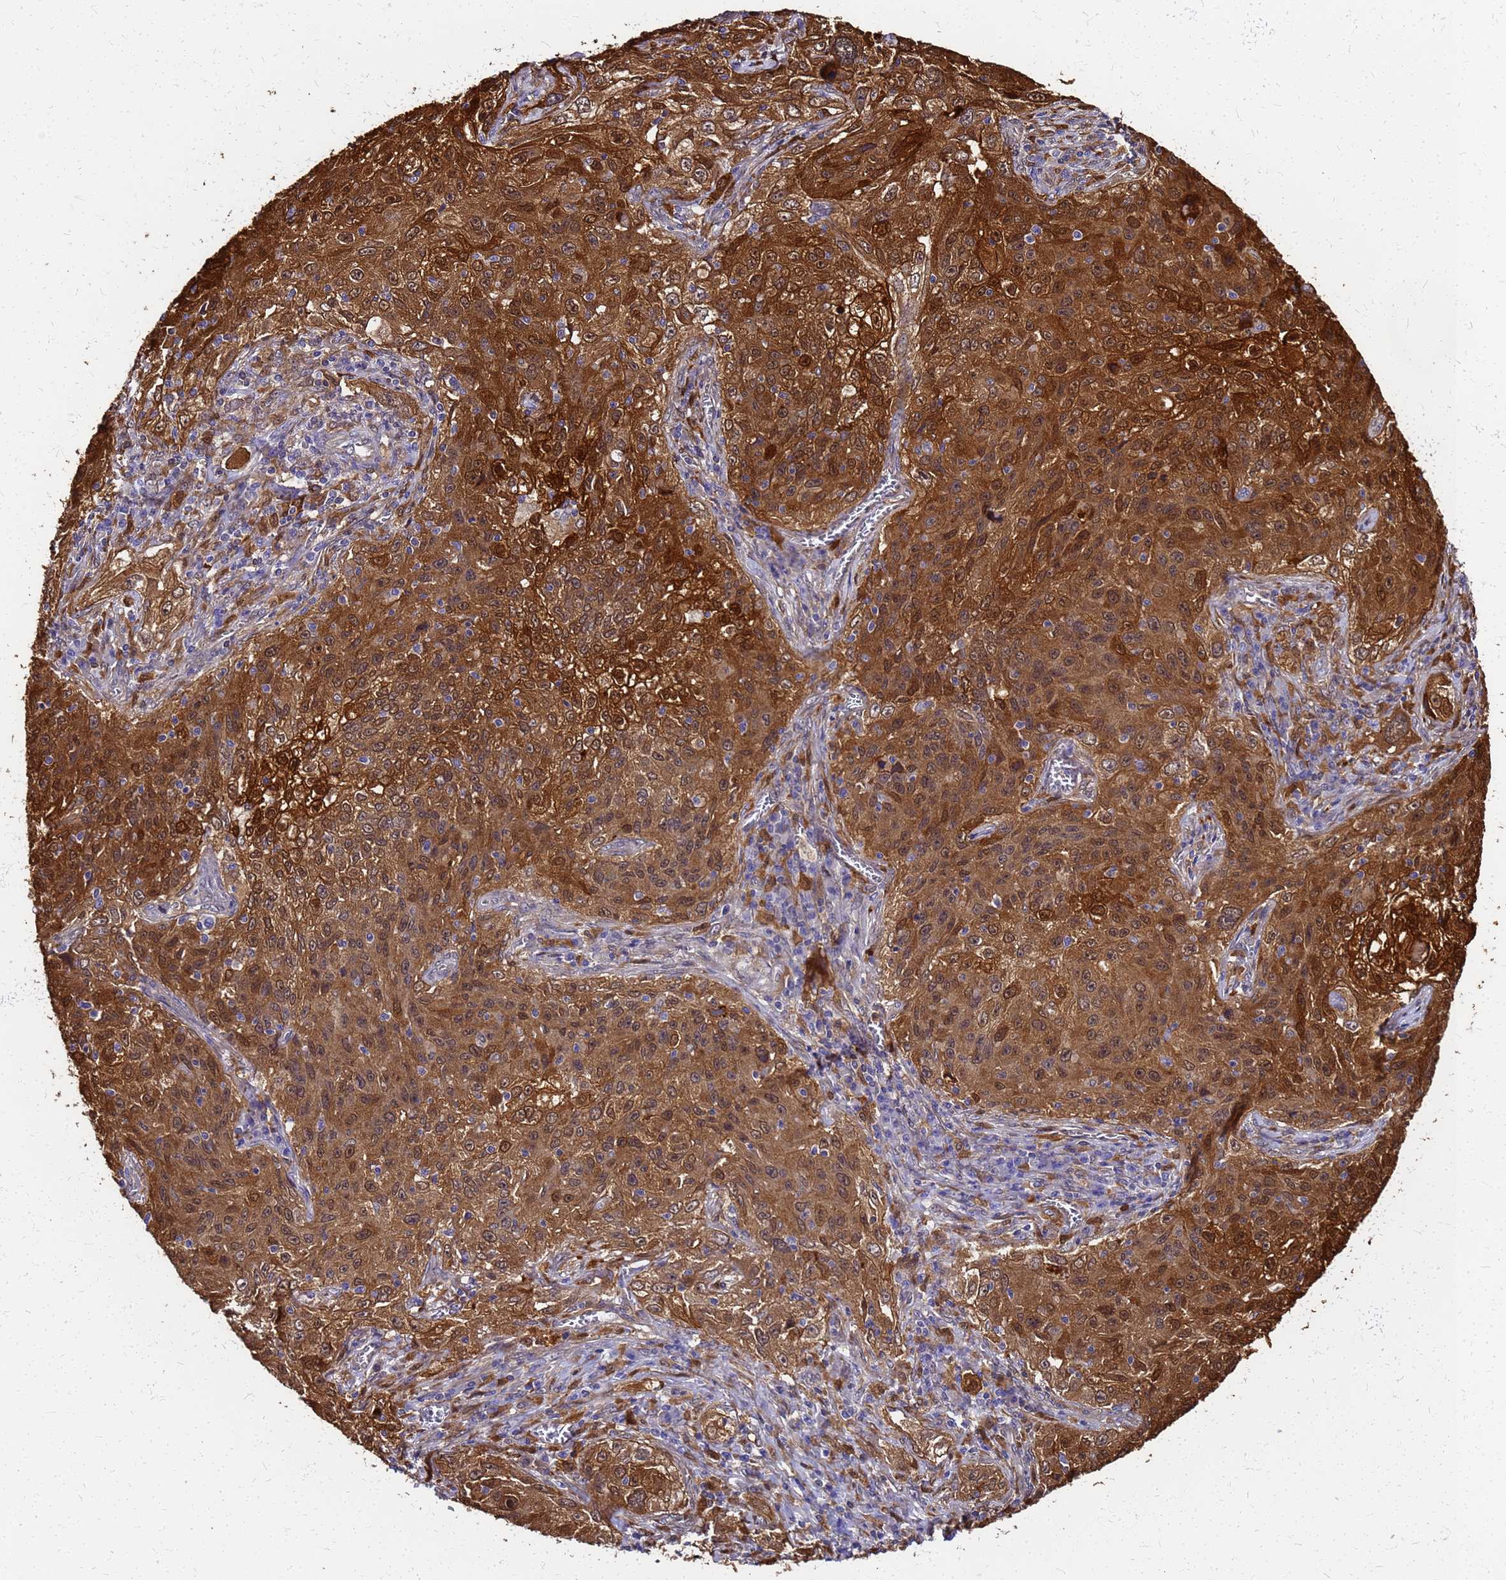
{"staining": {"intensity": "strong", "quantity": ">75%", "location": "cytoplasmic/membranous,nuclear"}, "tissue": "lung cancer", "cell_type": "Tumor cells", "image_type": "cancer", "snomed": [{"axis": "morphology", "description": "Squamous cell carcinoma, NOS"}, {"axis": "topography", "description": "Lung"}], "caption": "Protein expression analysis of human lung cancer (squamous cell carcinoma) reveals strong cytoplasmic/membranous and nuclear expression in about >75% of tumor cells.", "gene": "S100A11", "patient": {"sex": "female", "age": 69}}